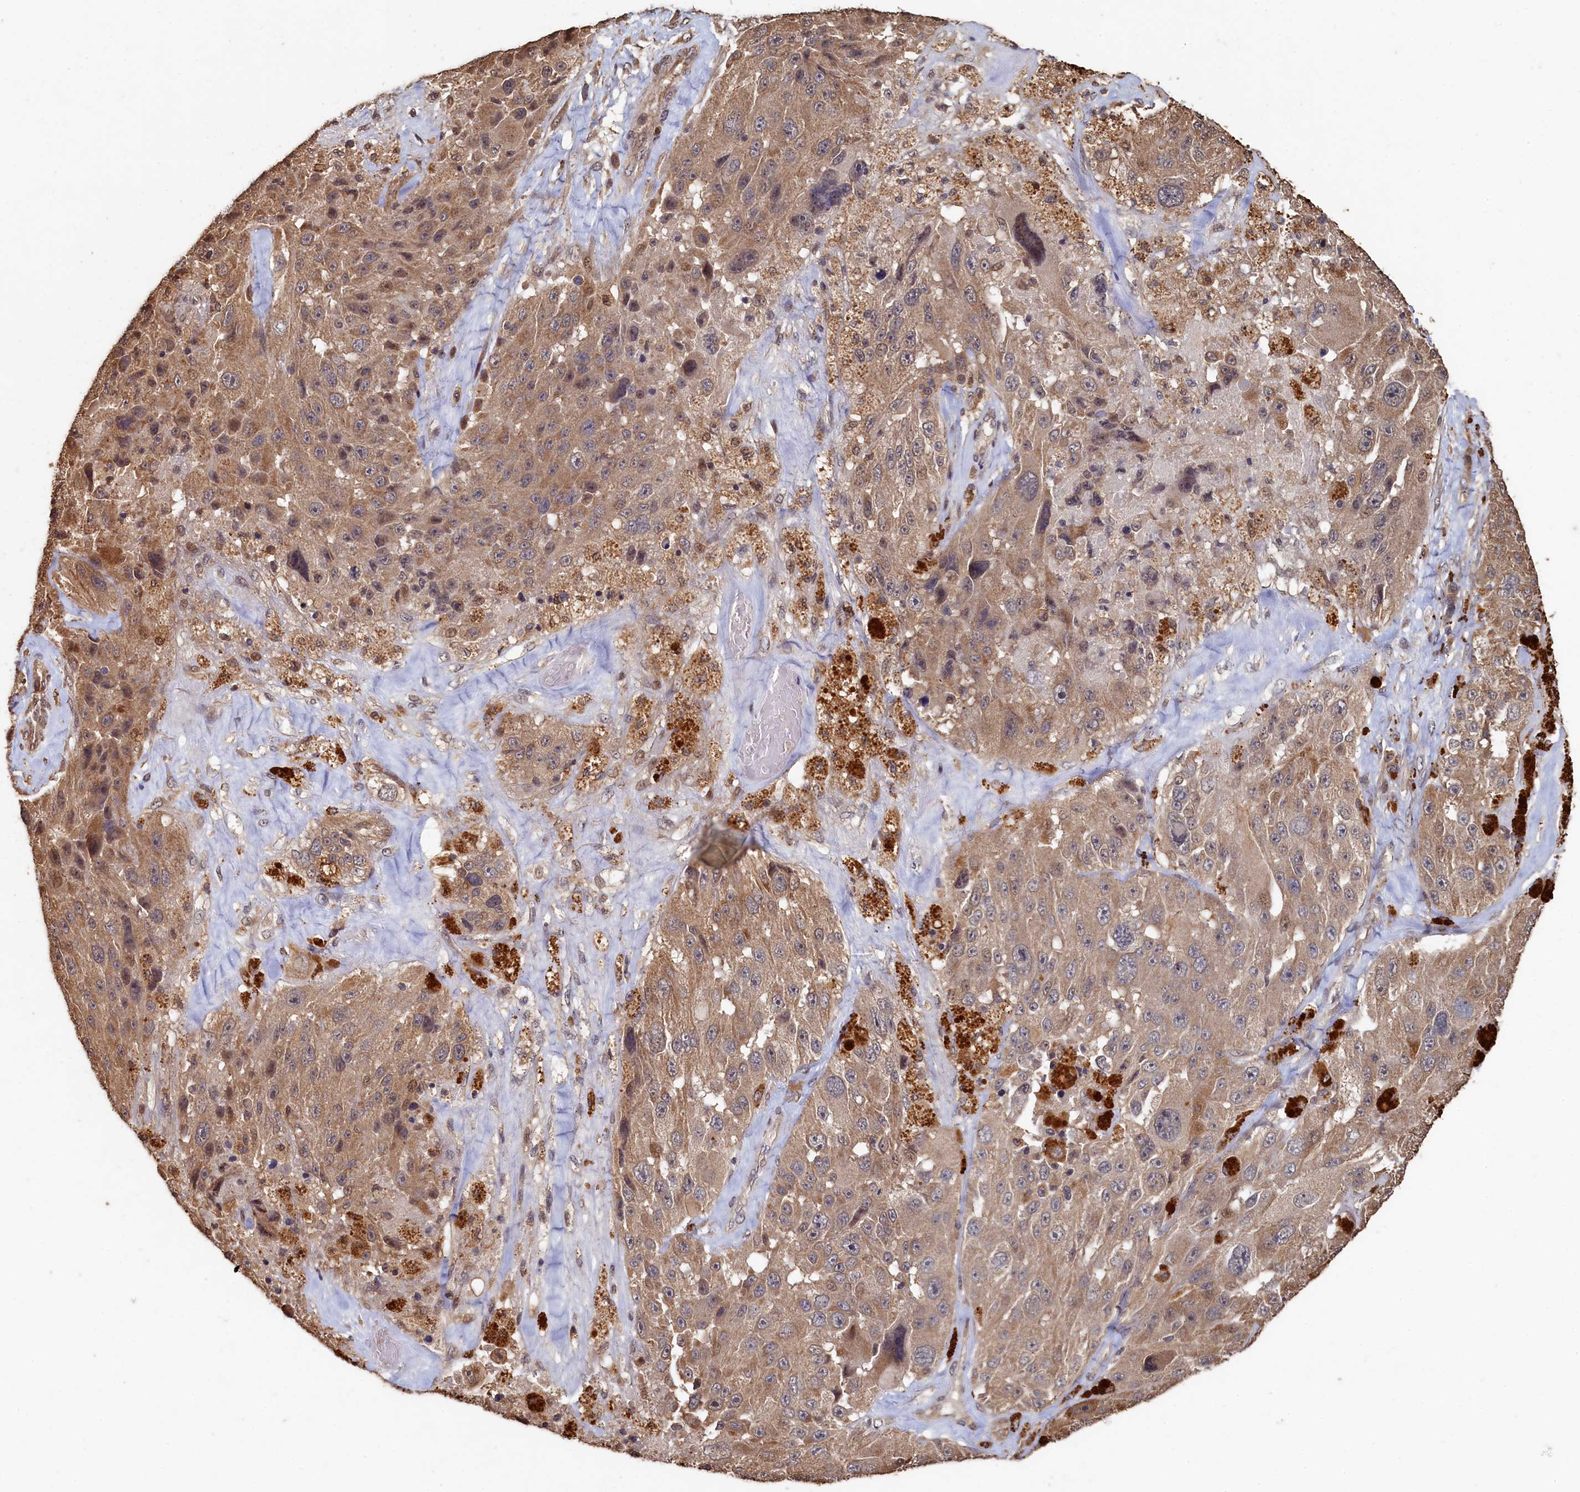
{"staining": {"intensity": "moderate", "quantity": ">75%", "location": "cytoplasmic/membranous"}, "tissue": "melanoma", "cell_type": "Tumor cells", "image_type": "cancer", "snomed": [{"axis": "morphology", "description": "Malignant melanoma, Metastatic site"}, {"axis": "topography", "description": "Lymph node"}], "caption": "Immunohistochemical staining of malignant melanoma (metastatic site) reveals medium levels of moderate cytoplasmic/membranous expression in about >75% of tumor cells.", "gene": "PIGN", "patient": {"sex": "male", "age": 62}}